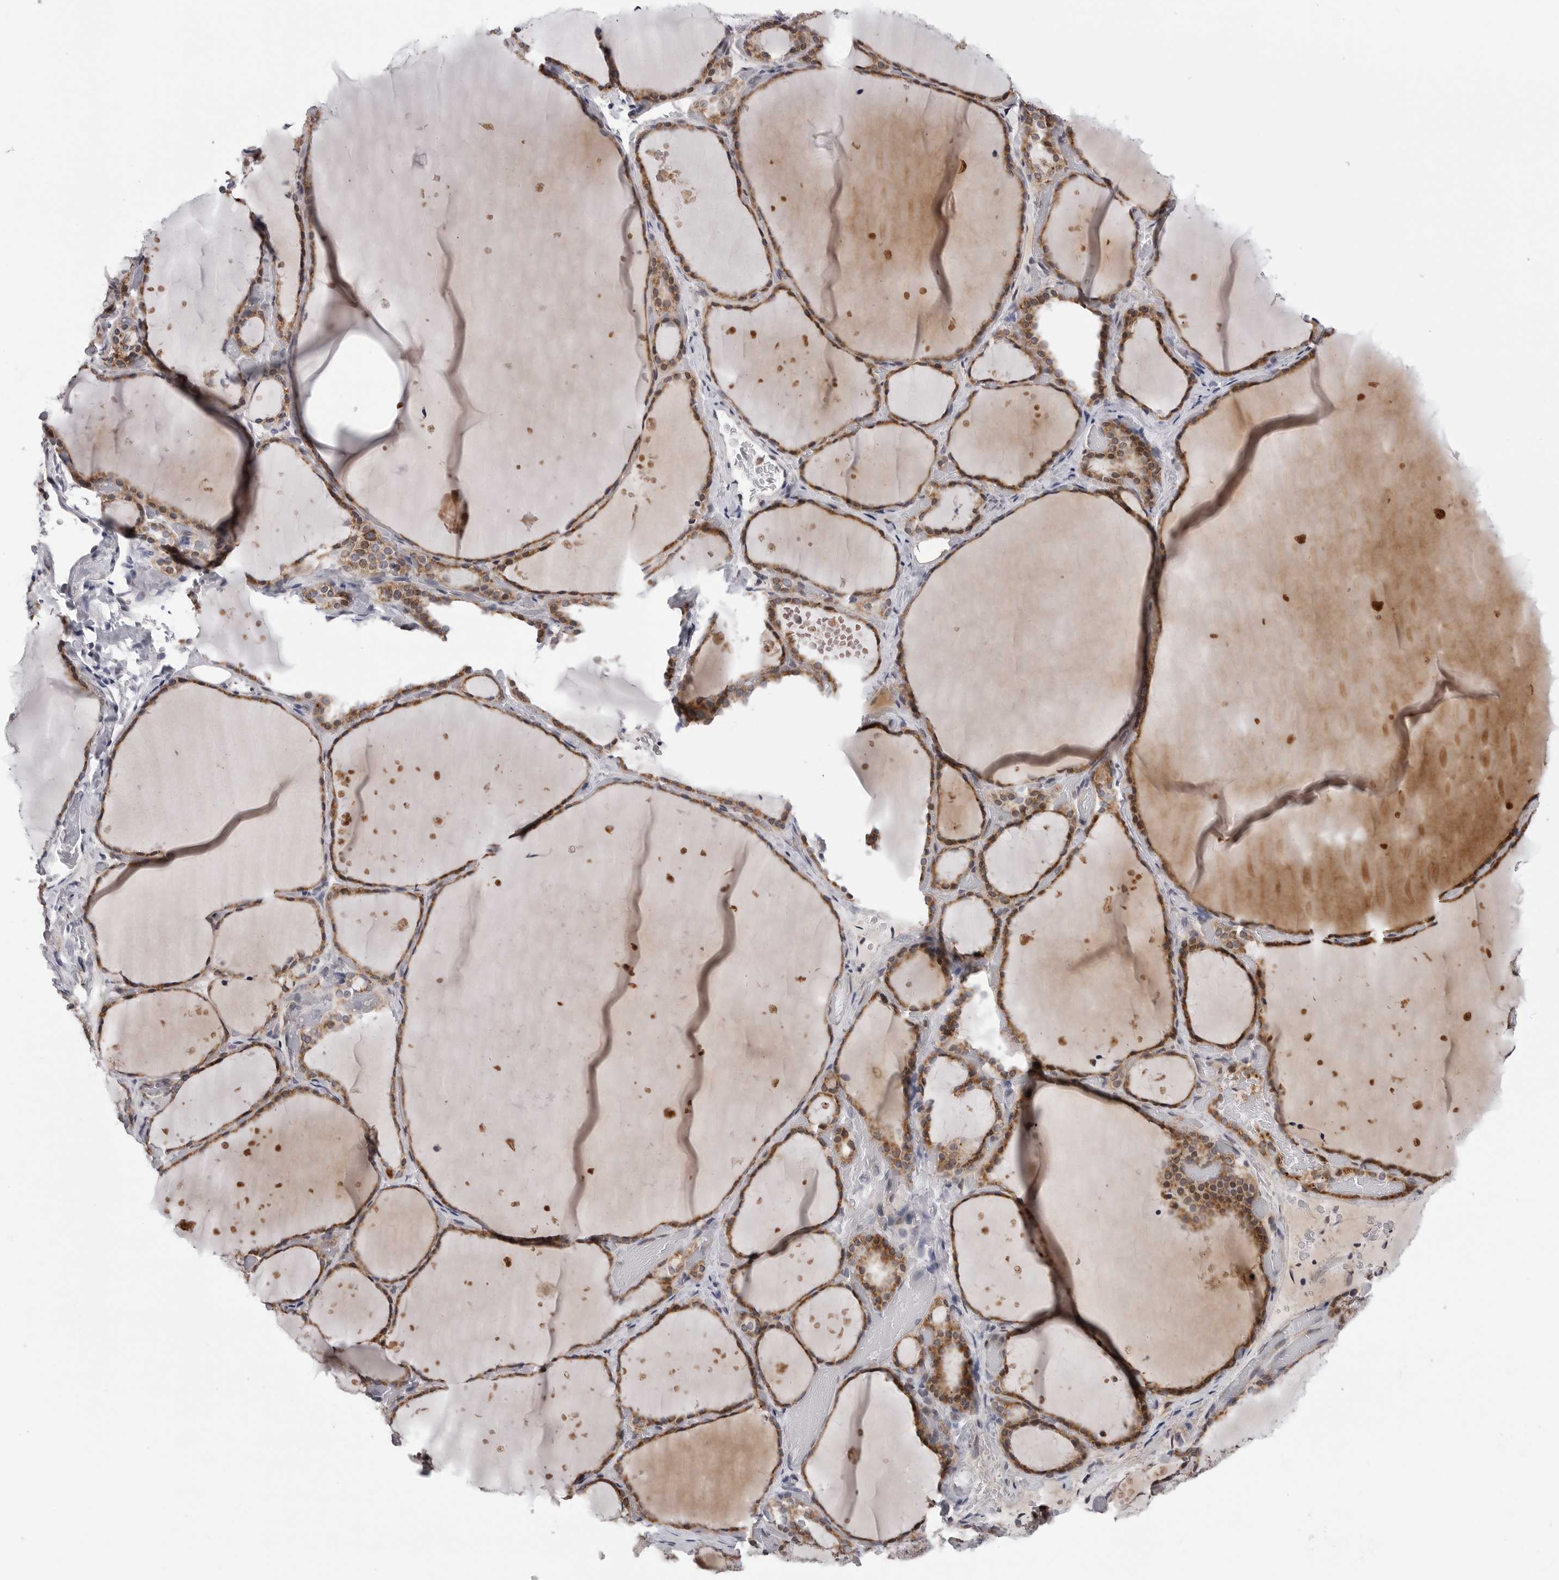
{"staining": {"intensity": "moderate", "quantity": ">75%", "location": "cytoplasmic/membranous"}, "tissue": "thyroid gland", "cell_type": "Glandular cells", "image_type": "normal", "snomed": [{"axis": "morphology", "description": "Normal tissue, NOS"}, {"axis": "topography", "description": "Thyroid gland"}], "caption": "Immunohistochemical staining of normal thyroid gland displays moderate cytoplasmic/membranous protein staining in approximately >75% of glandular cells. (DAB IHC with brightfield microscopy, high magnification).", "gene": "CDK20", "patient": {"sex": "female", "age": 44}}